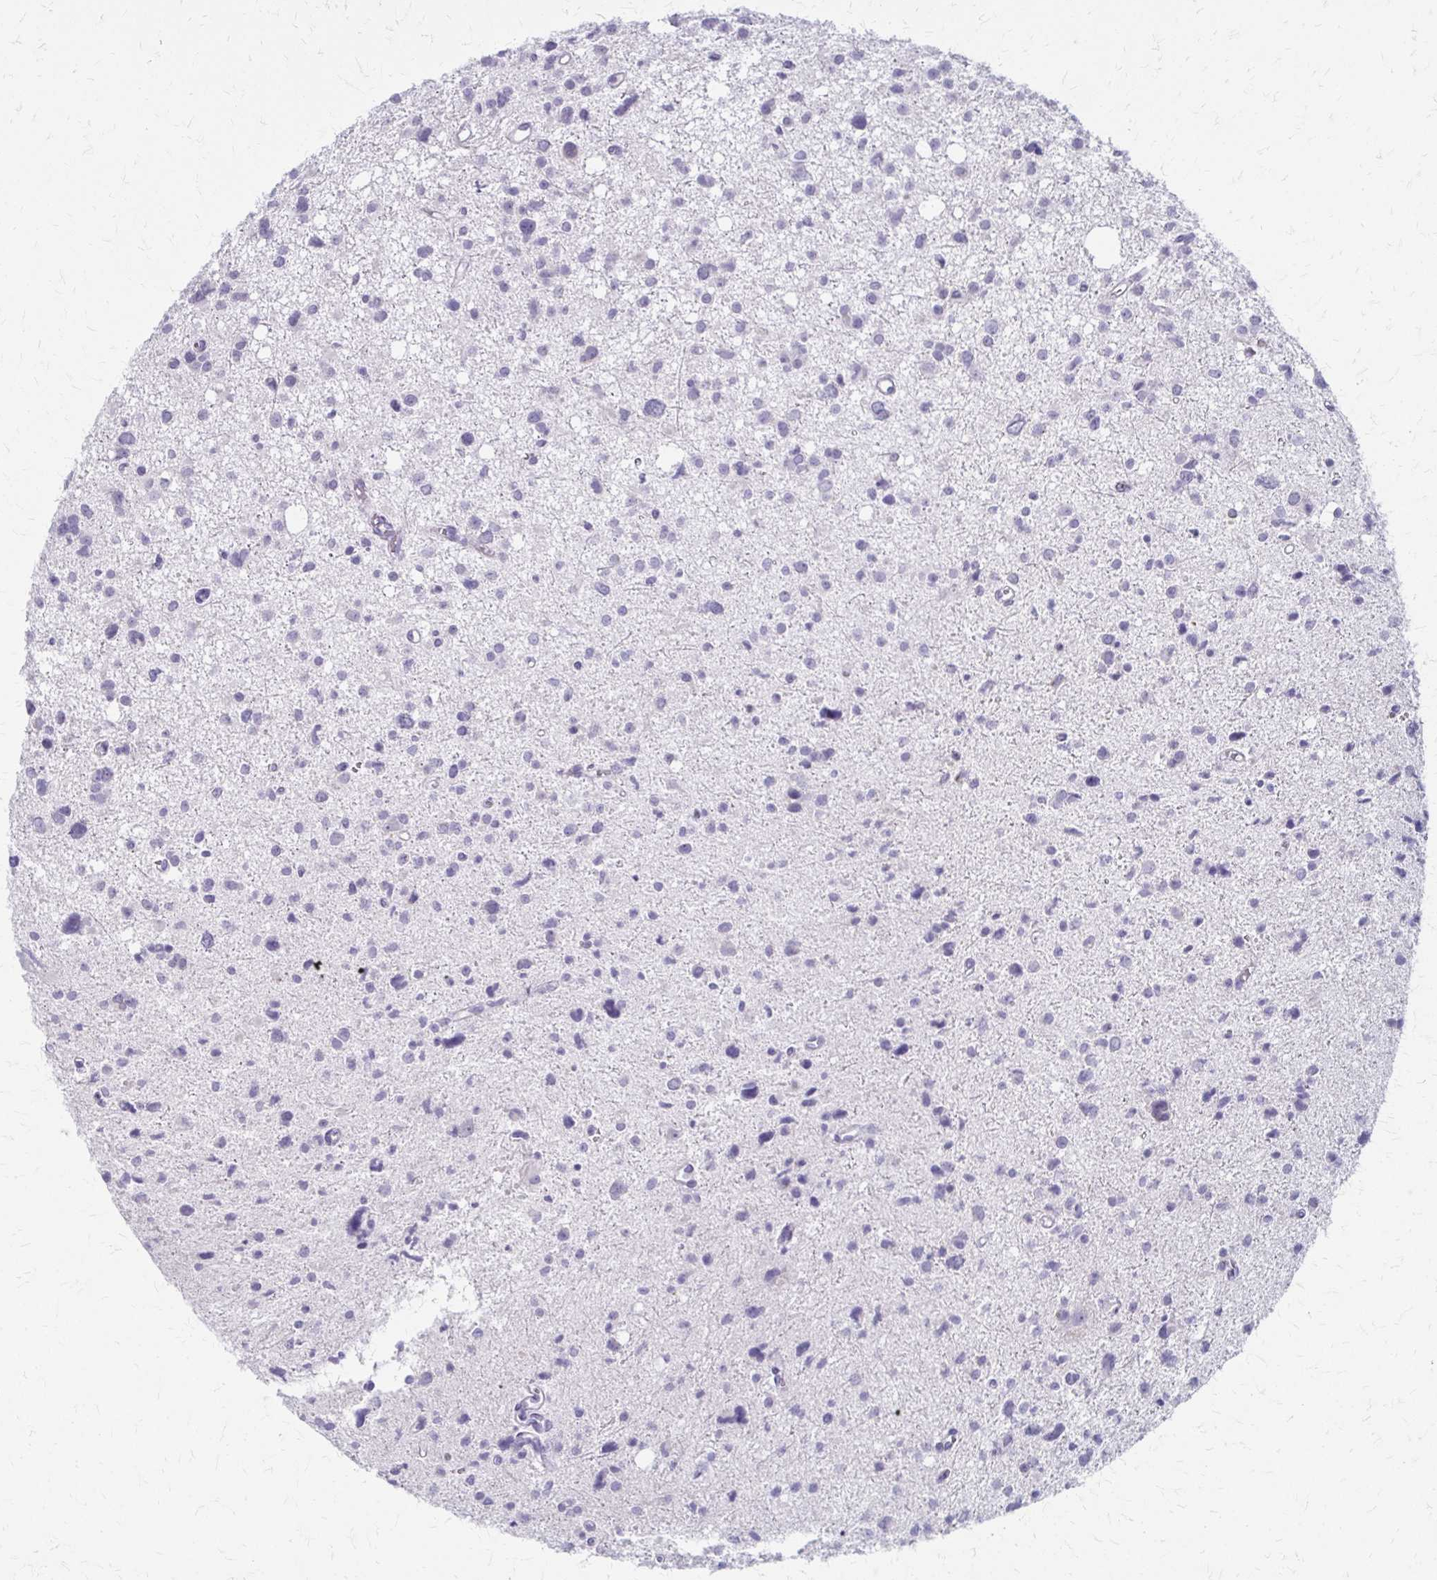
{"staining": {"intensity": "negative", "quantity": "none", "location": "none"}, "tissue": "glioma", "cell_type": "Tumor cells", "image_type": "cancer", "snomed": [{"axis": "morphology", "description": "Glioma, malignant, High grade"}, {"axis": "topography", "description": "Brain"}], "caption": "The photomicrograph shows no significant positivity in tumor cells of glioma.", "gene": "ACP5", "patient": {"sex": "male", "age": 23}}